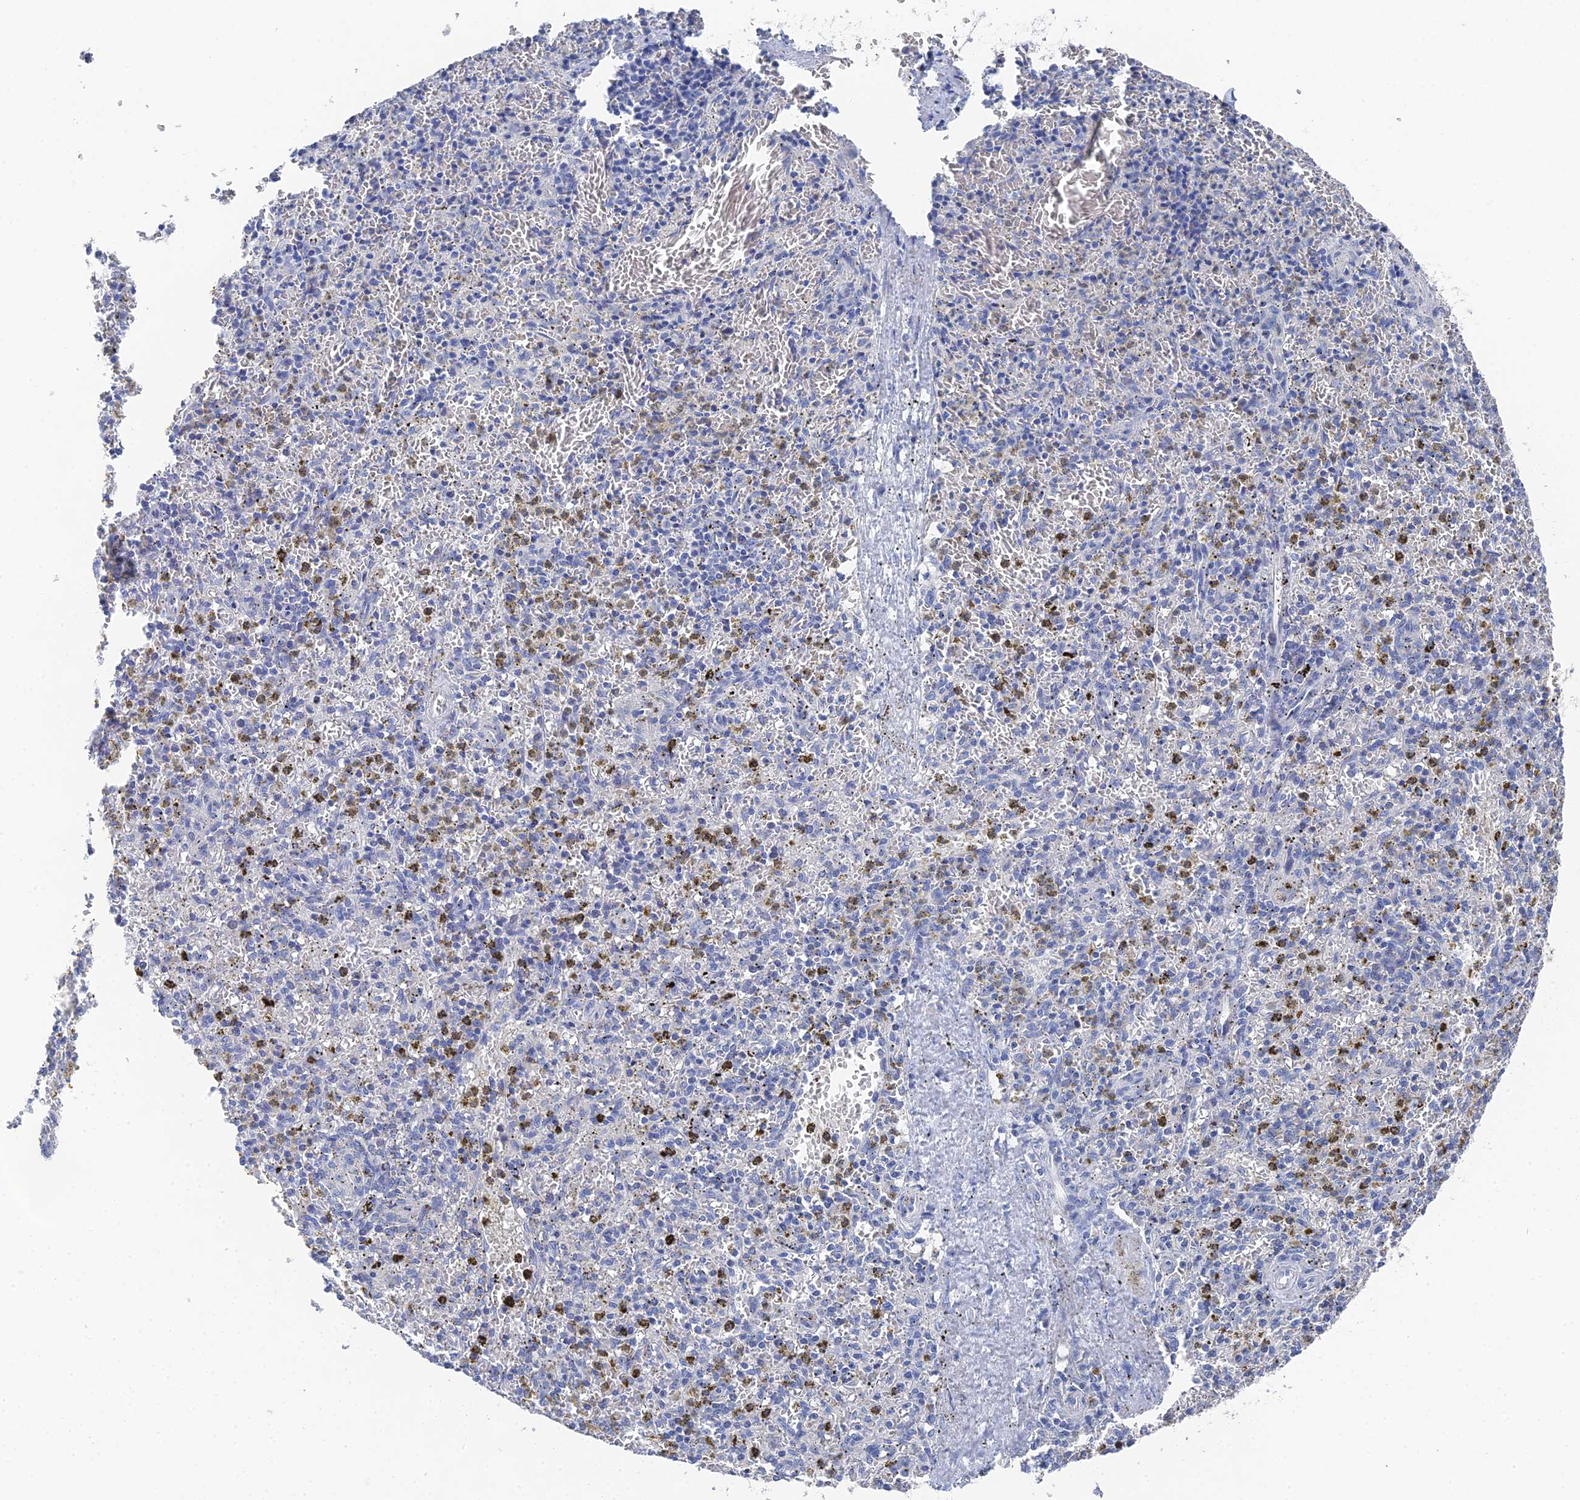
{"staining": {"intensity": "negative", "quantity": "none", "location": "none"}, "tissue": "spleen", "cell_type": "Cells in red pulp", "image_type": "normal", "snomed": [{"axis": "morphology", "description": "Normal tissue, NOS"}, {"axis": "topography", "description": "Spleen"}], "caption": "Immunohistochemistry (IHC) histopathology image of unremarkable human spleen stained for a protein (brown), which demonstrates no positivity in cells in red pulp. (DAB (3,3'-diaminobenzidine) IHC visualized using brightfield microscopy, high magnification).", "gene": "GFAP", "patient": {"sex": "male", "age": 72}}